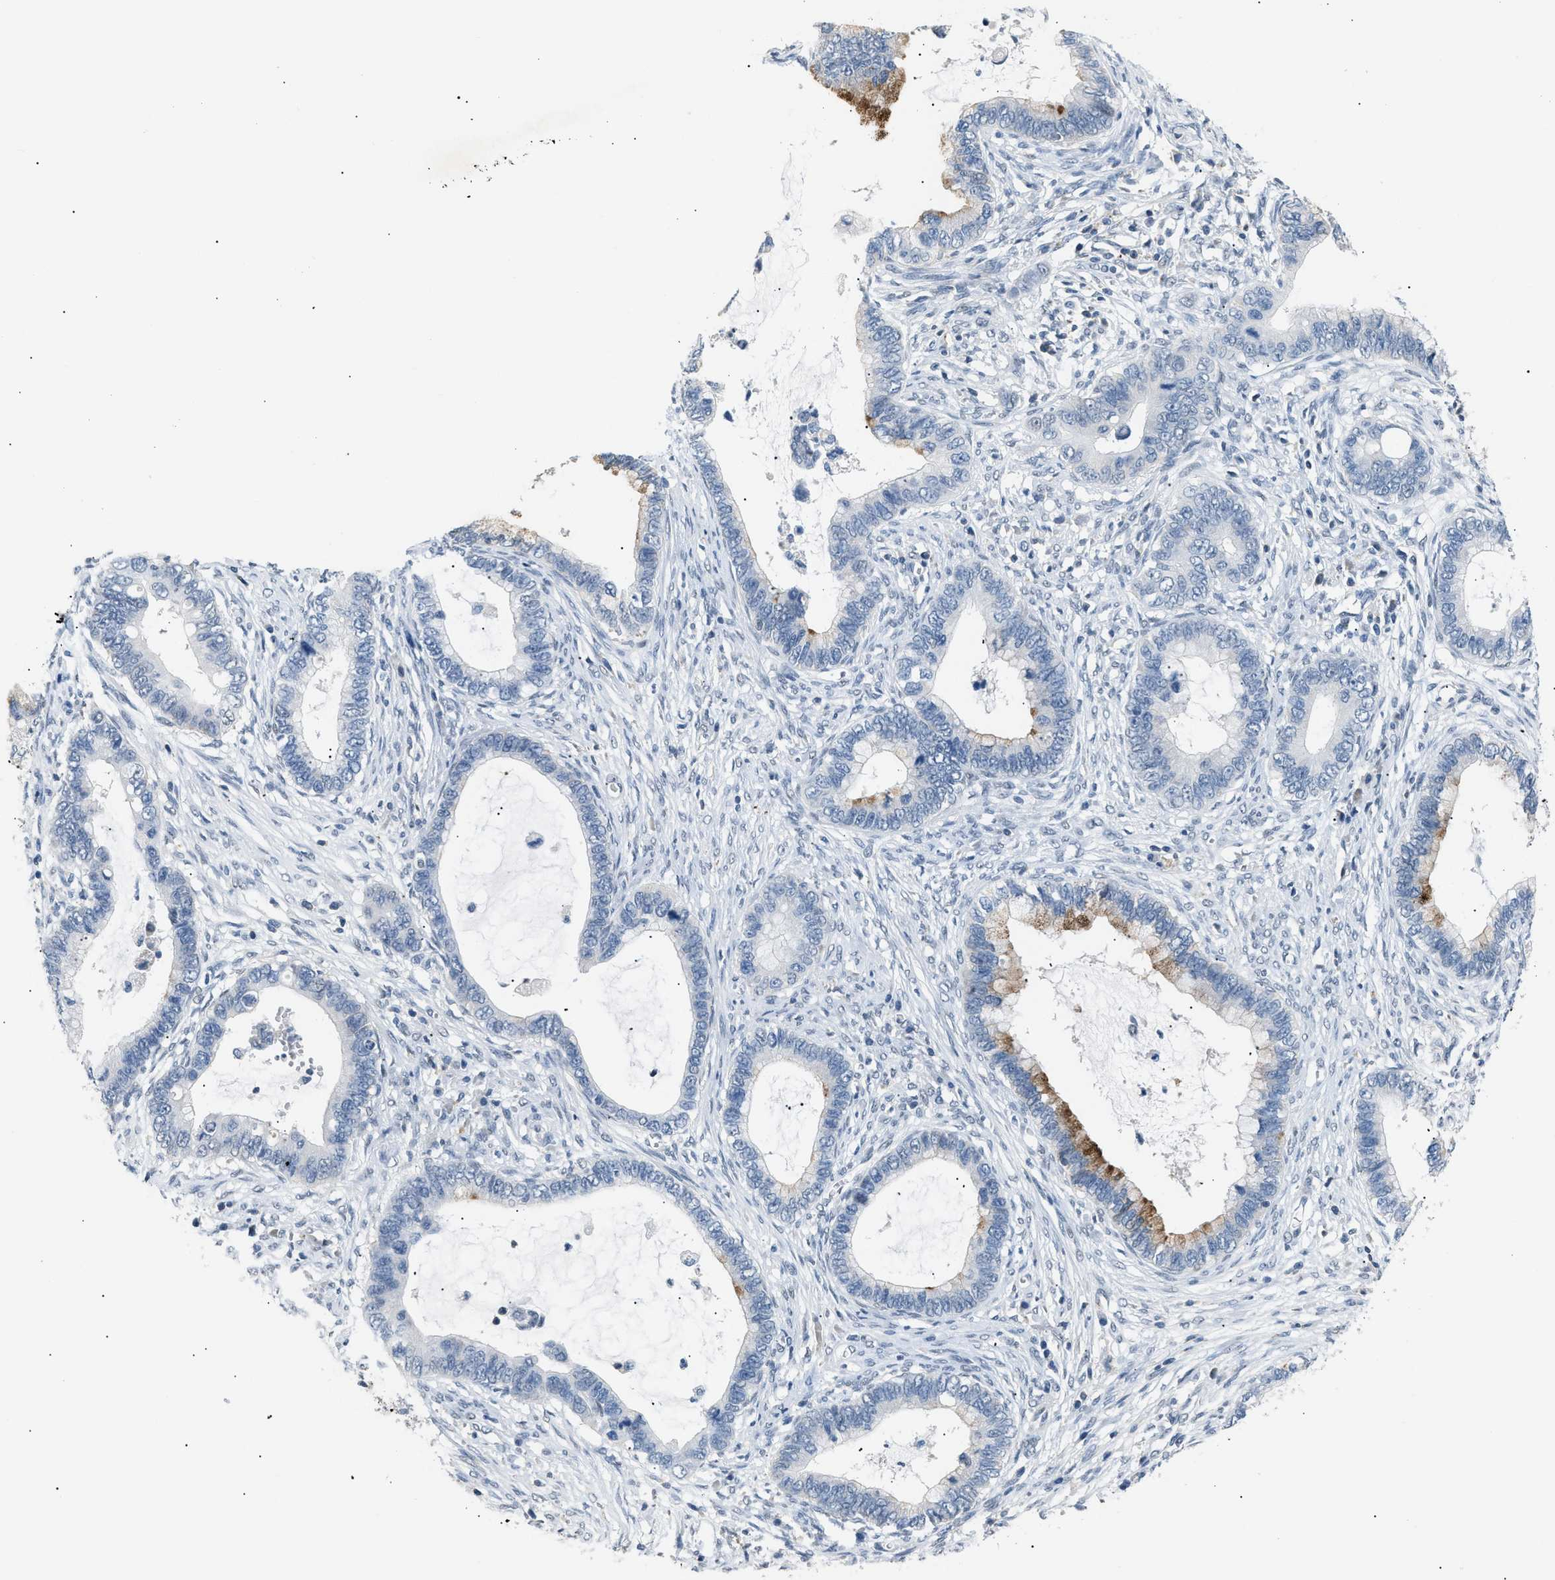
{"staining": {"intensity": "moderate", "quantity": "<25%", "location": "cytoplasmic/membranous"}, "tissue": "cervical cancer", "cell_type": "Tumor cells", "image_type": "cancer", "snomed": [{"axis": "morphology", "description": "Adenocarcinoma, NOS"}, {"axis": "topography", "description": "Cervix"}], "caption": "Cervical cancer was stained to show a protein in brown. There is low levels of moderate cytoplasmic/membranous expression in about <25% of tumor cells. Nuclei are stained in blue.", "gene": "KCNC3", "patient": {"sex": "female", "age": 44}}